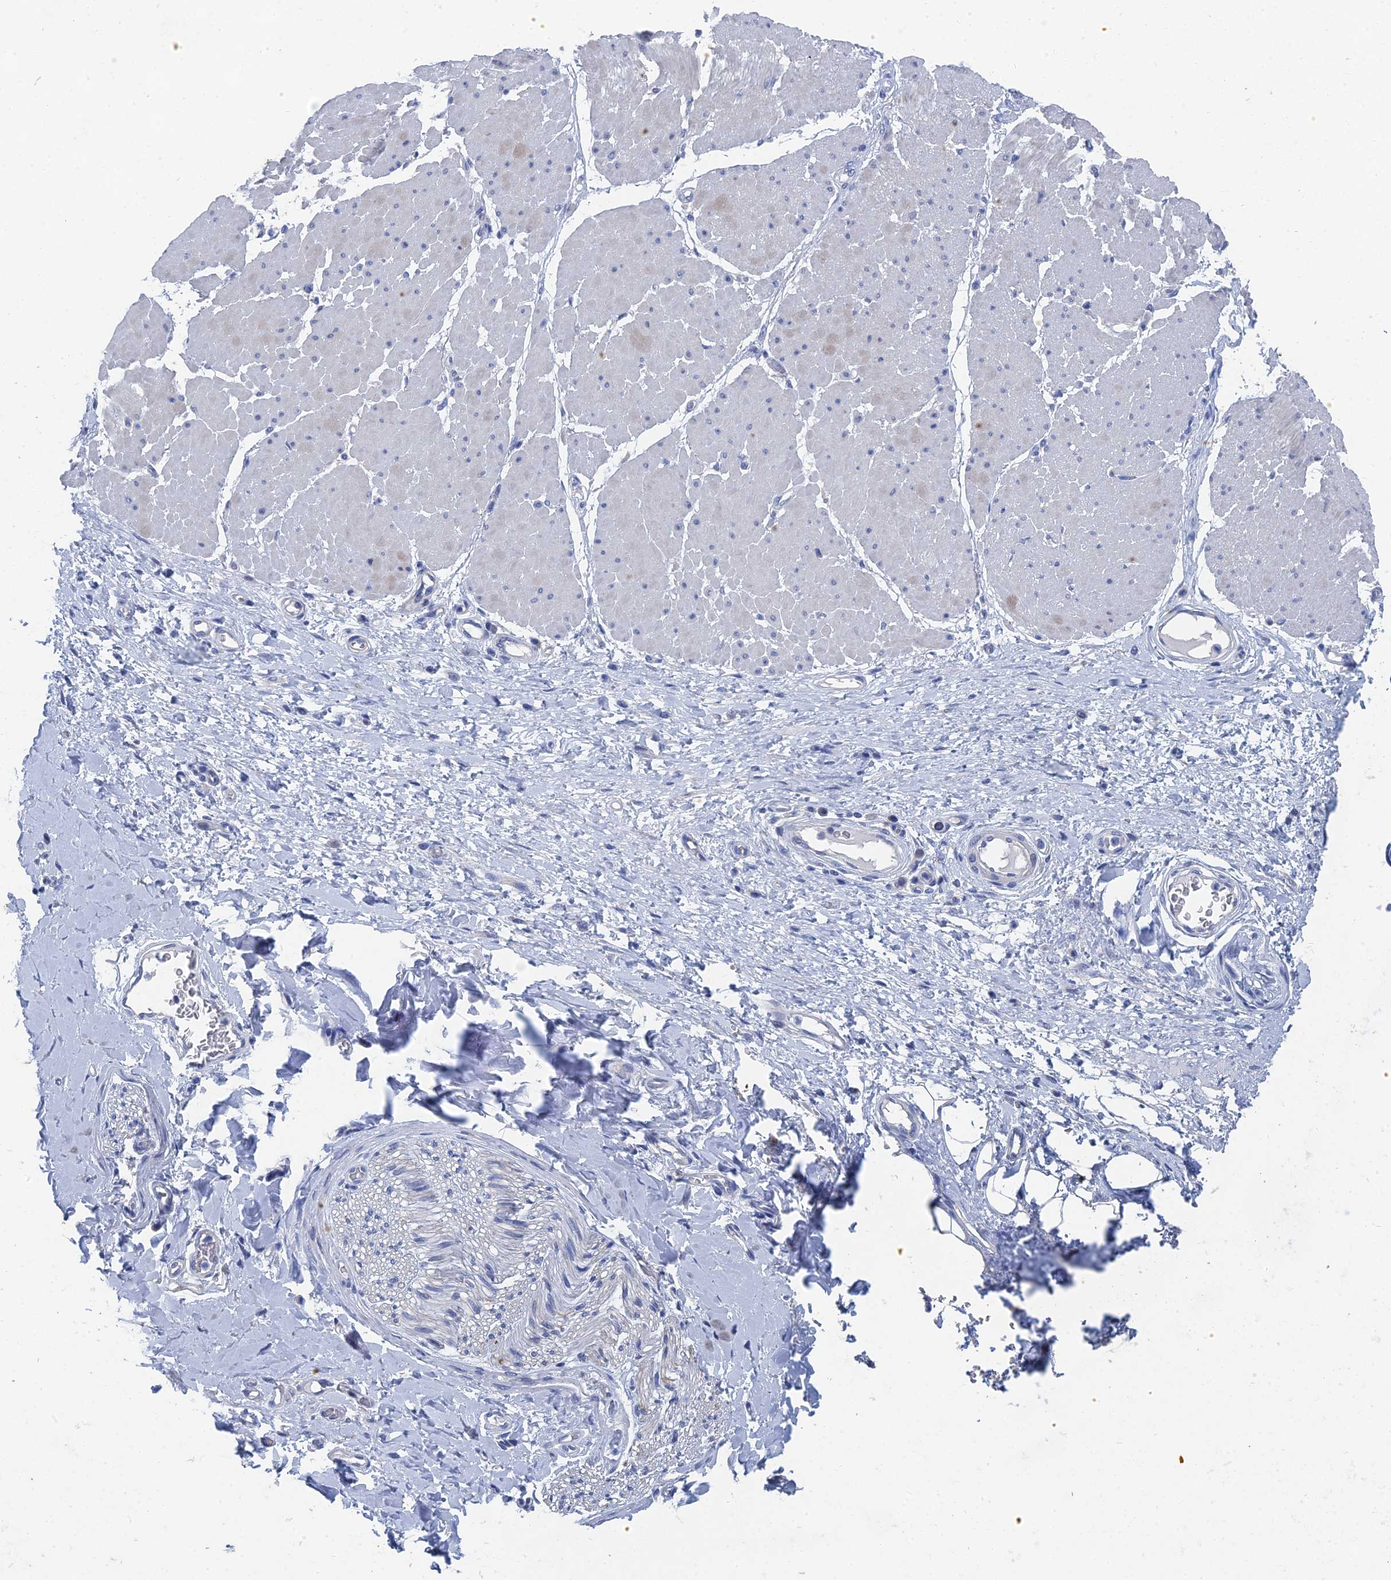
{"staining": {"intensity": "negative", "quantity": "none", "location": "none"}, "tissue": "adipose tissue", "cell_type": "Adipocytes", "image_type": "normal", "snomed": [{"axis": "morphology", "description": "Normal tissue, NOS"}, {"axis": "morphology", "description": "Adenocarcinoma, NOS"}, {"axis": "topography", "description": "Esophagus"}, {"axis": "topography", "description": "Stomach, upper"}, {"axis": "topography", "description": "Peripheral nerve tissue"}], "caption": "Adipocytes are negative for protein expression in unremarkable human adipose tissue. (DAB (3,3'-diaminobenzidine) immunohistochemistry (IHC) with hematoxylin counter stain).", "gene": "GFAP", "patient": {"sex": "male", "age": 62}}